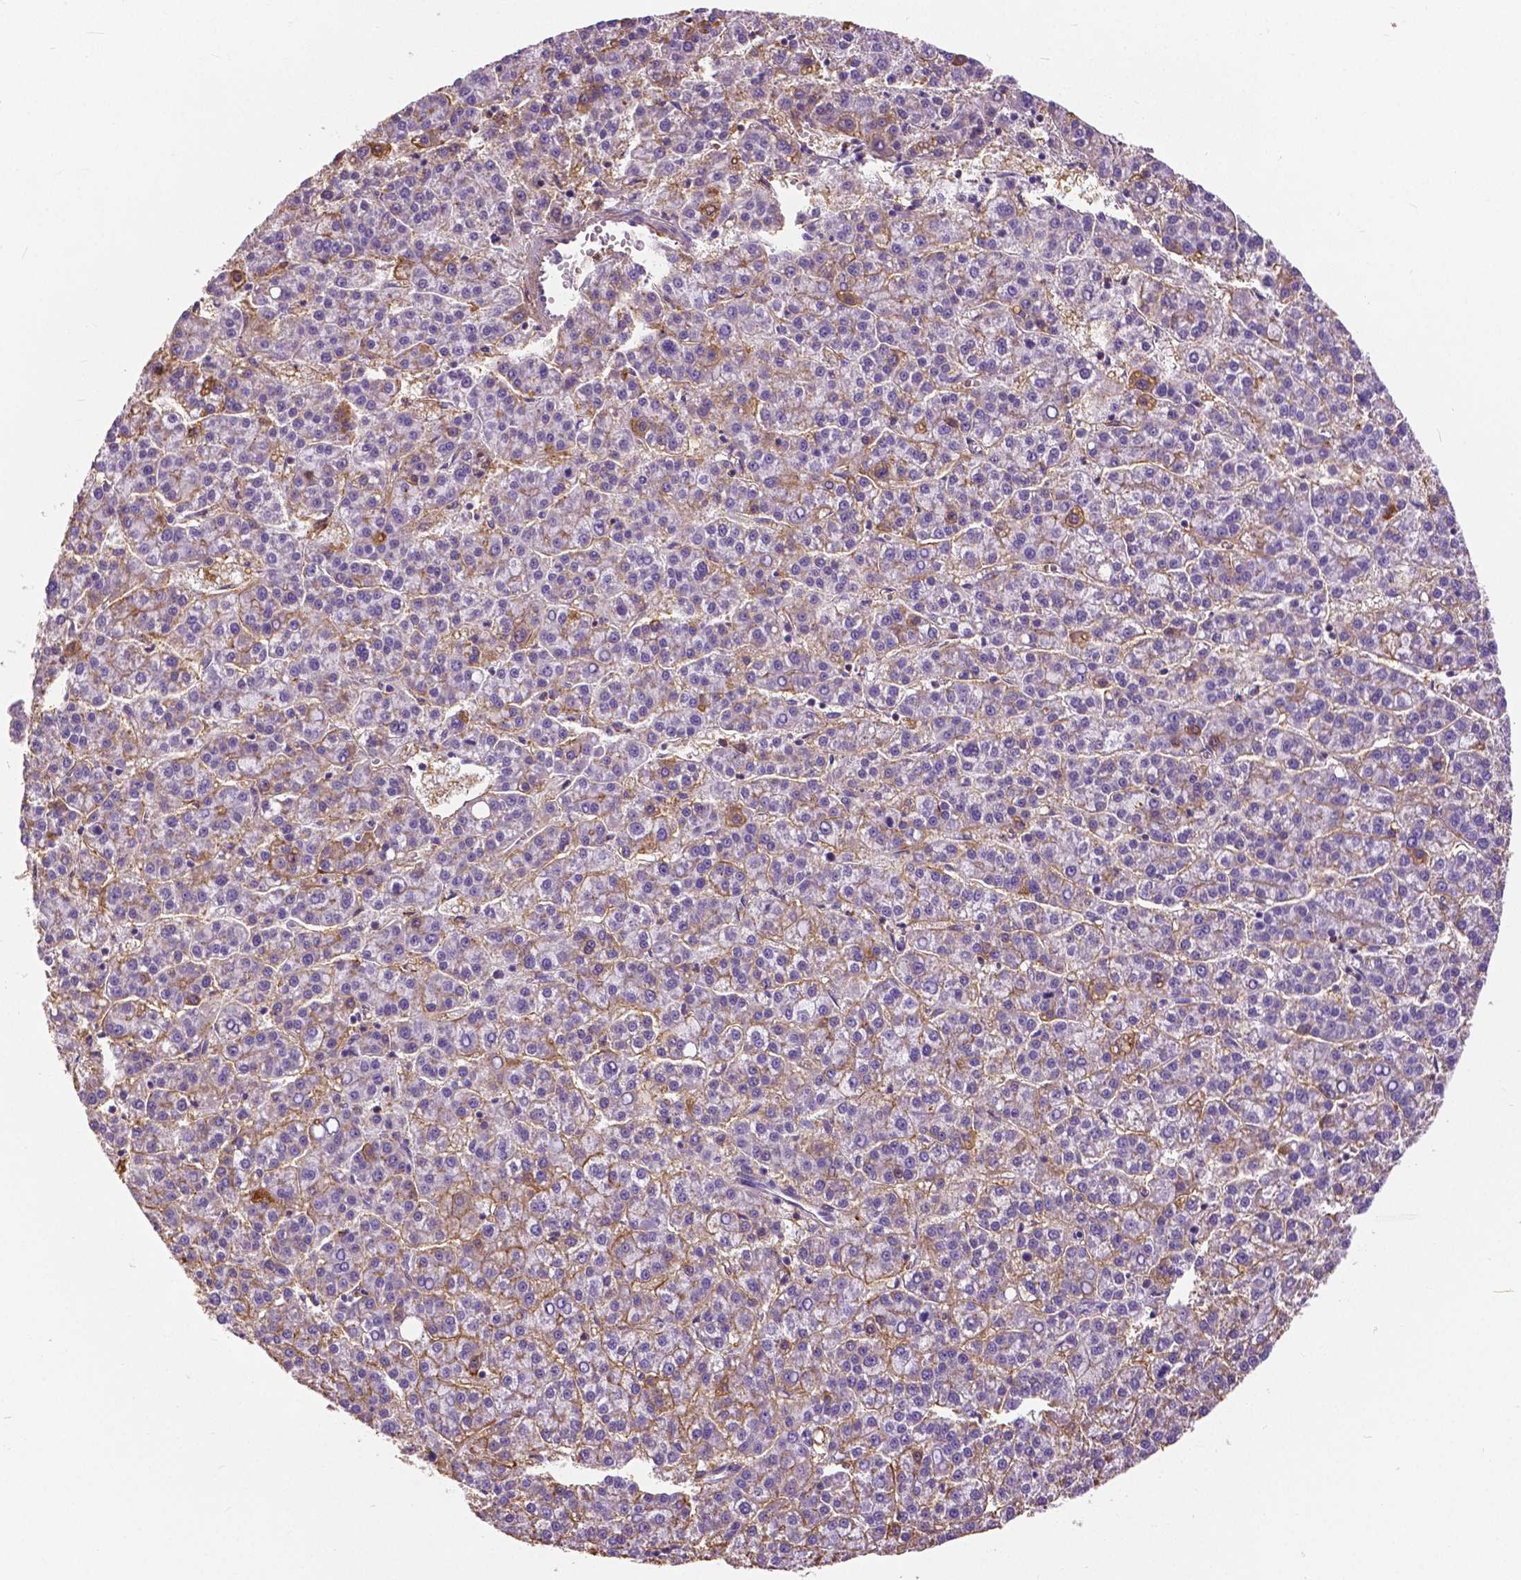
{"staining": {"intensity": "negative", "quantity": "none", "location": "none"}, "tissue": "liver cancer", "cell_type": "Tumor cells", "image_type": "cancer", "snomed": [{"axis": "morphology", "description": "Carcinoma, Hepatocellular, NOS"}, {"axis": "topography", "description": "Liver"}], "caption": "Tumor cells show no significant positivity in liver cancer (hepatocellular carcinoma). The staining was performed using DAB to visualize the protein expression in brown, while the nuclei were stained in blue with hematoxylin (Magnification: 20x).", "gene": "ANXA13", "patient": {"sex": "female", "age": 58}}